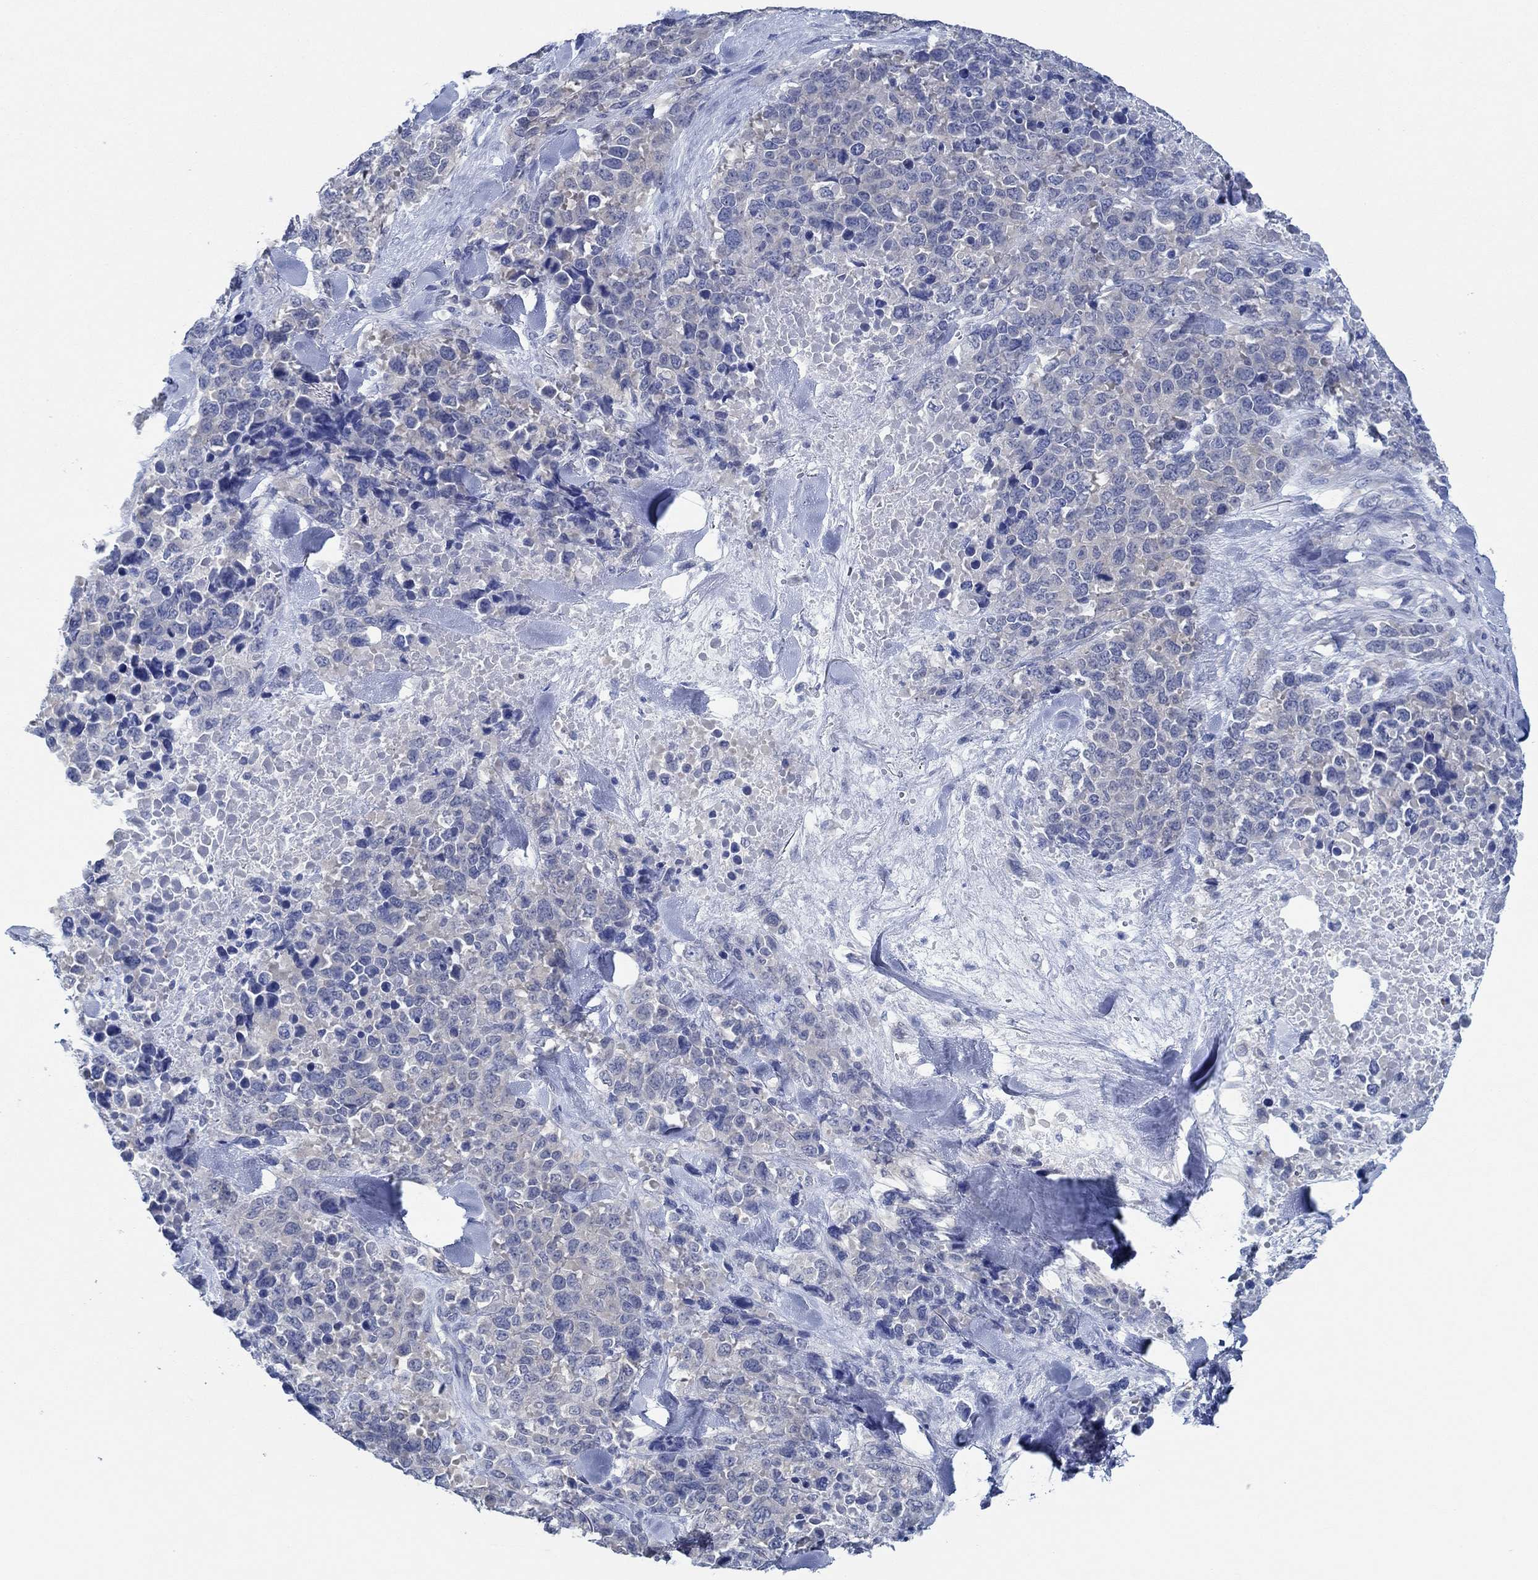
{"staining": {"intensity": "negative", "quantity": "none", "location": "none"}, "tissue": "melanoma", "cell_type": "Tumor cells", "image_type": "cancer", "snomed": [{"axis": "morphology", "description": "Malignant melanoma, Metastatic site"}, {"axis": "topography", "description": "Skin"}], "caption": "There is no significant expression in tumor cells of malignant melanoma (metastatic site).", "gene": "ZNF671", "patient": {"sex": "male", "age": 84}}